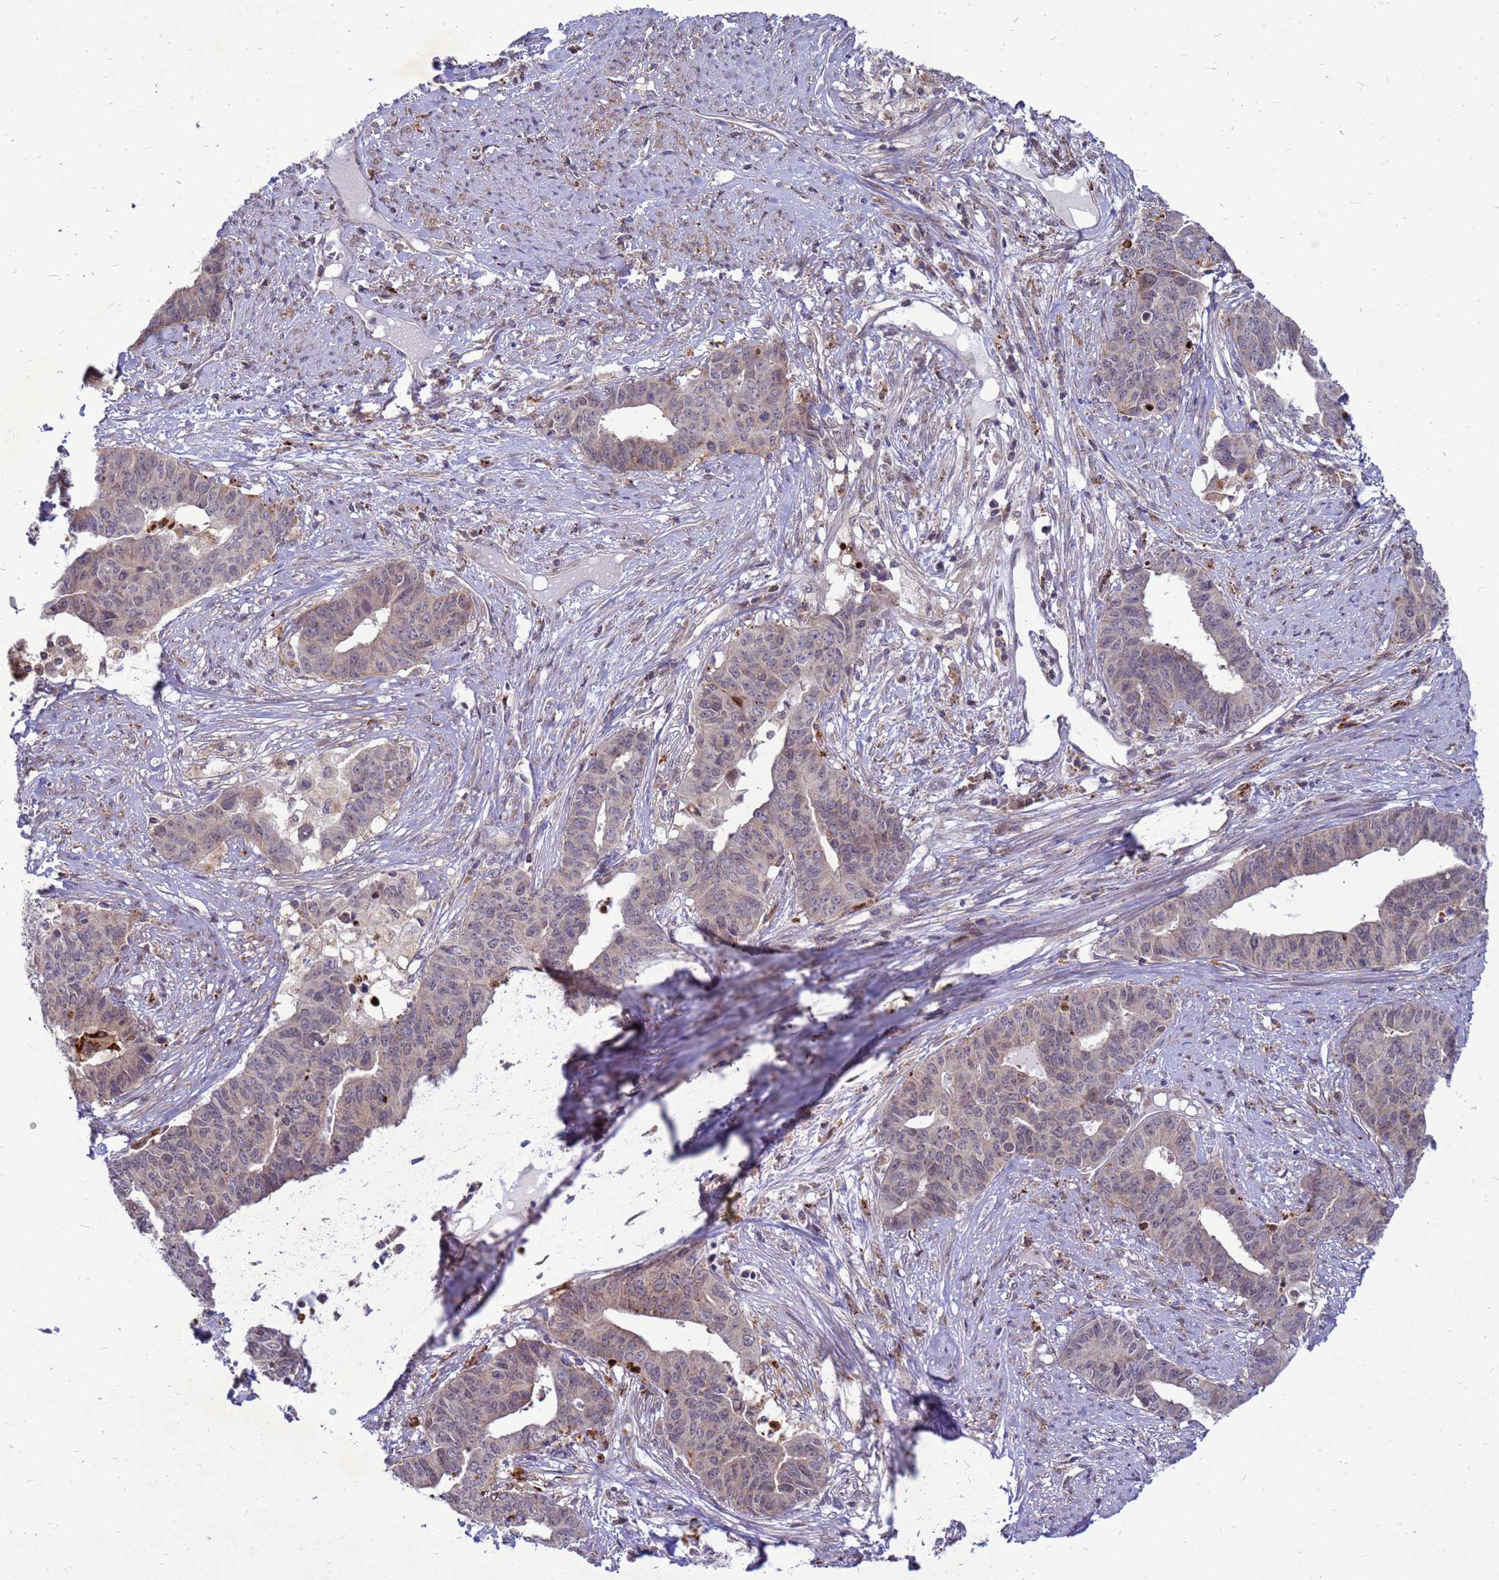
{"staining": {"intensity": "weak", "quantity": ">75%", "location": "cytoplasmic/membranous"}, "tissue": "endometrial cancer", "cell_type": "Tumor cells", "image_type": "cancer", "snomed": [{"axis": "morphology", "description": "Adenocarcinoma, NOS"}, {"axis": "topography", "description": "Endometrium"}], "caption": "Adenocarcinoma (endometrial) tissue exhibits weak cytoplasmic/membranous positivity in about >75% of tumor cells, visualized by immunohistochemistry.", "gene": "C12orf43", "patient": {"sex": "female", "age": 59}}